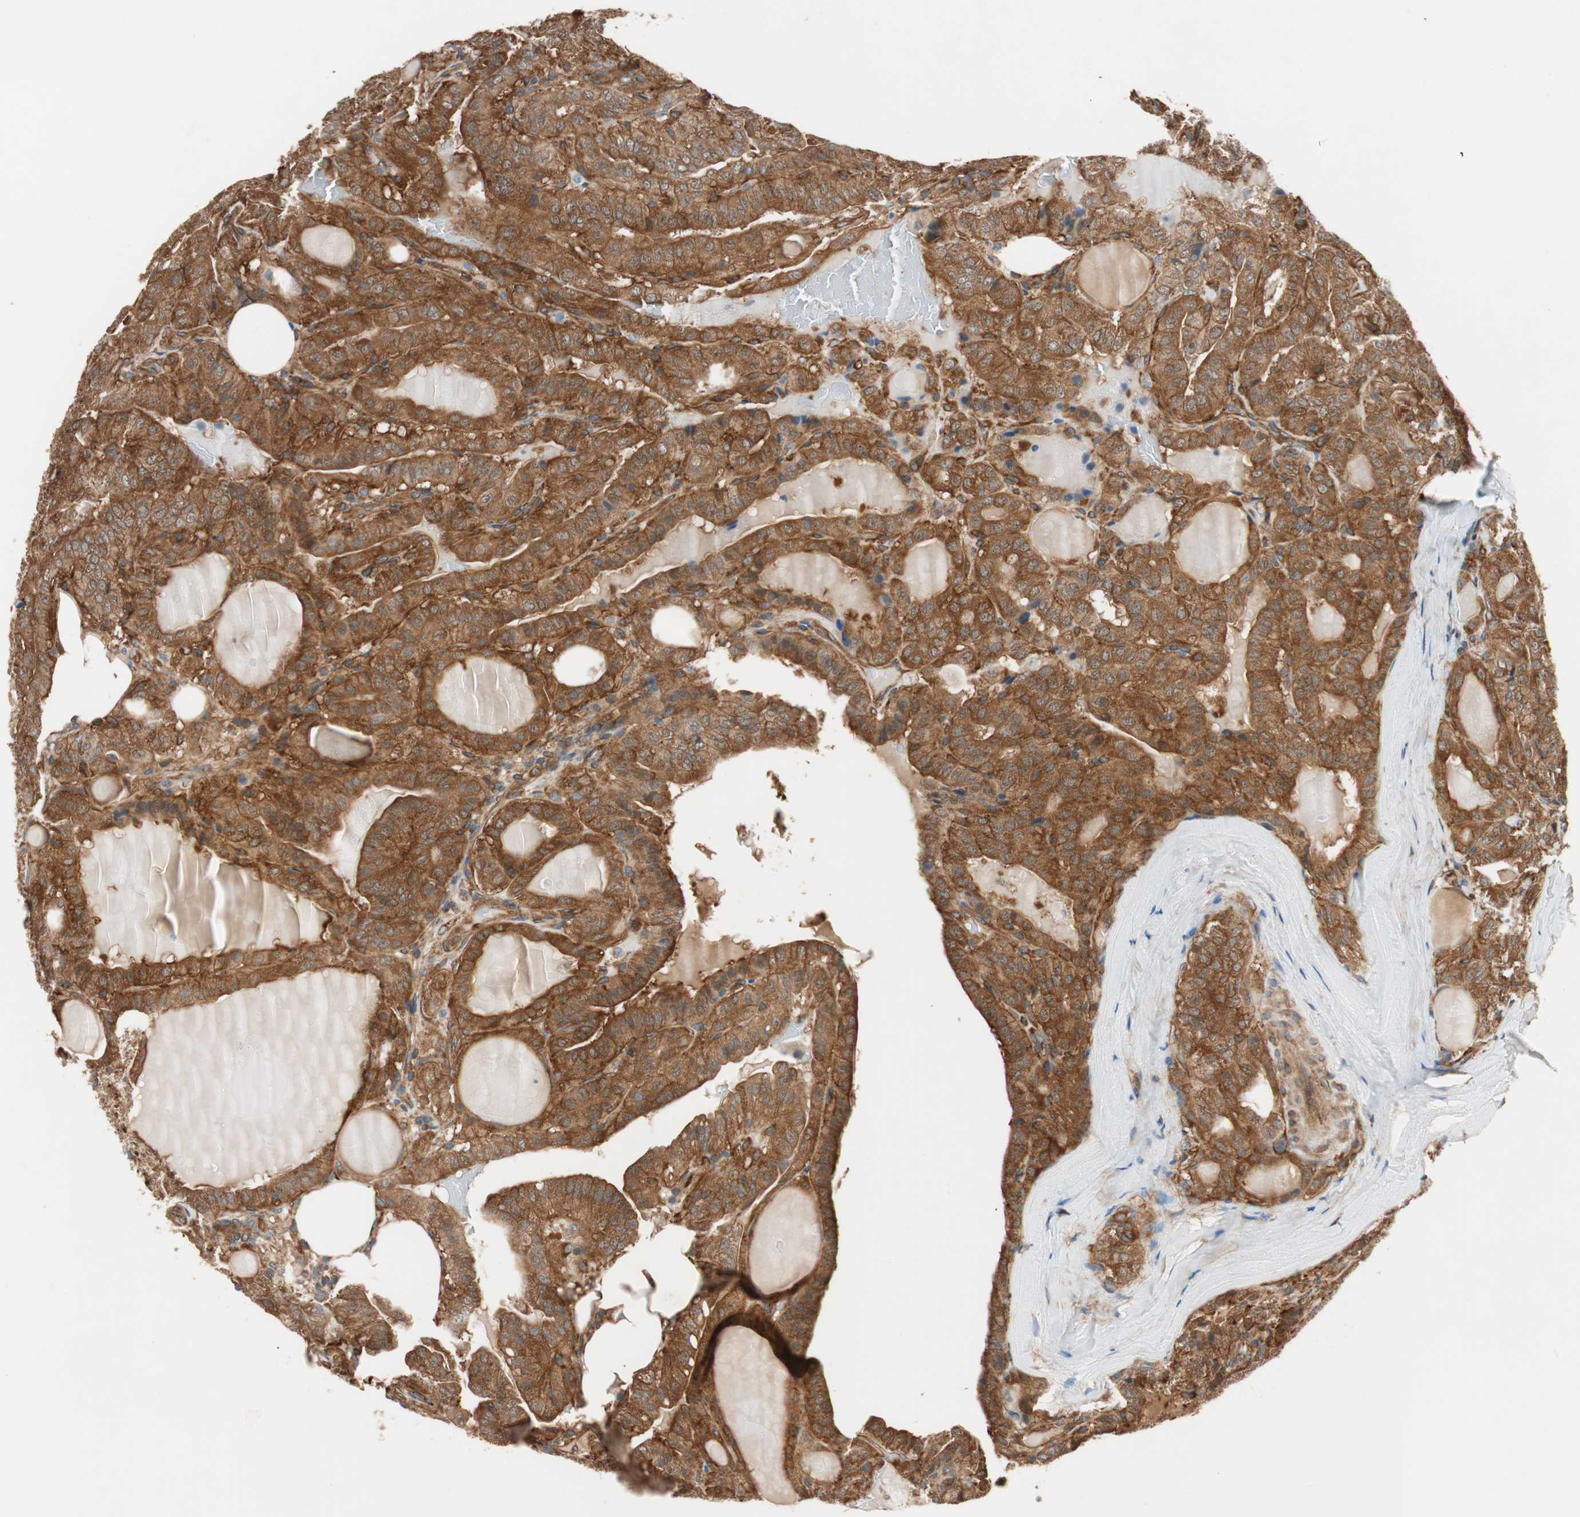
{"staining": {"intensity": "strong", "quantity": ">75%", "location": "cytoplasmic/membranous"}, "tissue": "thyroid cancer", "cell_type": "Tumor cells", "image_type": "cancer", "snomed": [{"axis": "morphology", "description": "Papillary adenocarcinoma, NOS"}, {"axis": "topography", "description": "Thyroid gland"}], "caption": "Protein staining exhibits strong cytoplasmic/membranous staining in about >75% of tumor cells in thyroid cancer (papillary adenocarcinoma). (DAB = brown stain, brightfield microscopy at high magnification).", "gene": "WASL", "patient": {"sex": "male", "age": 77}}